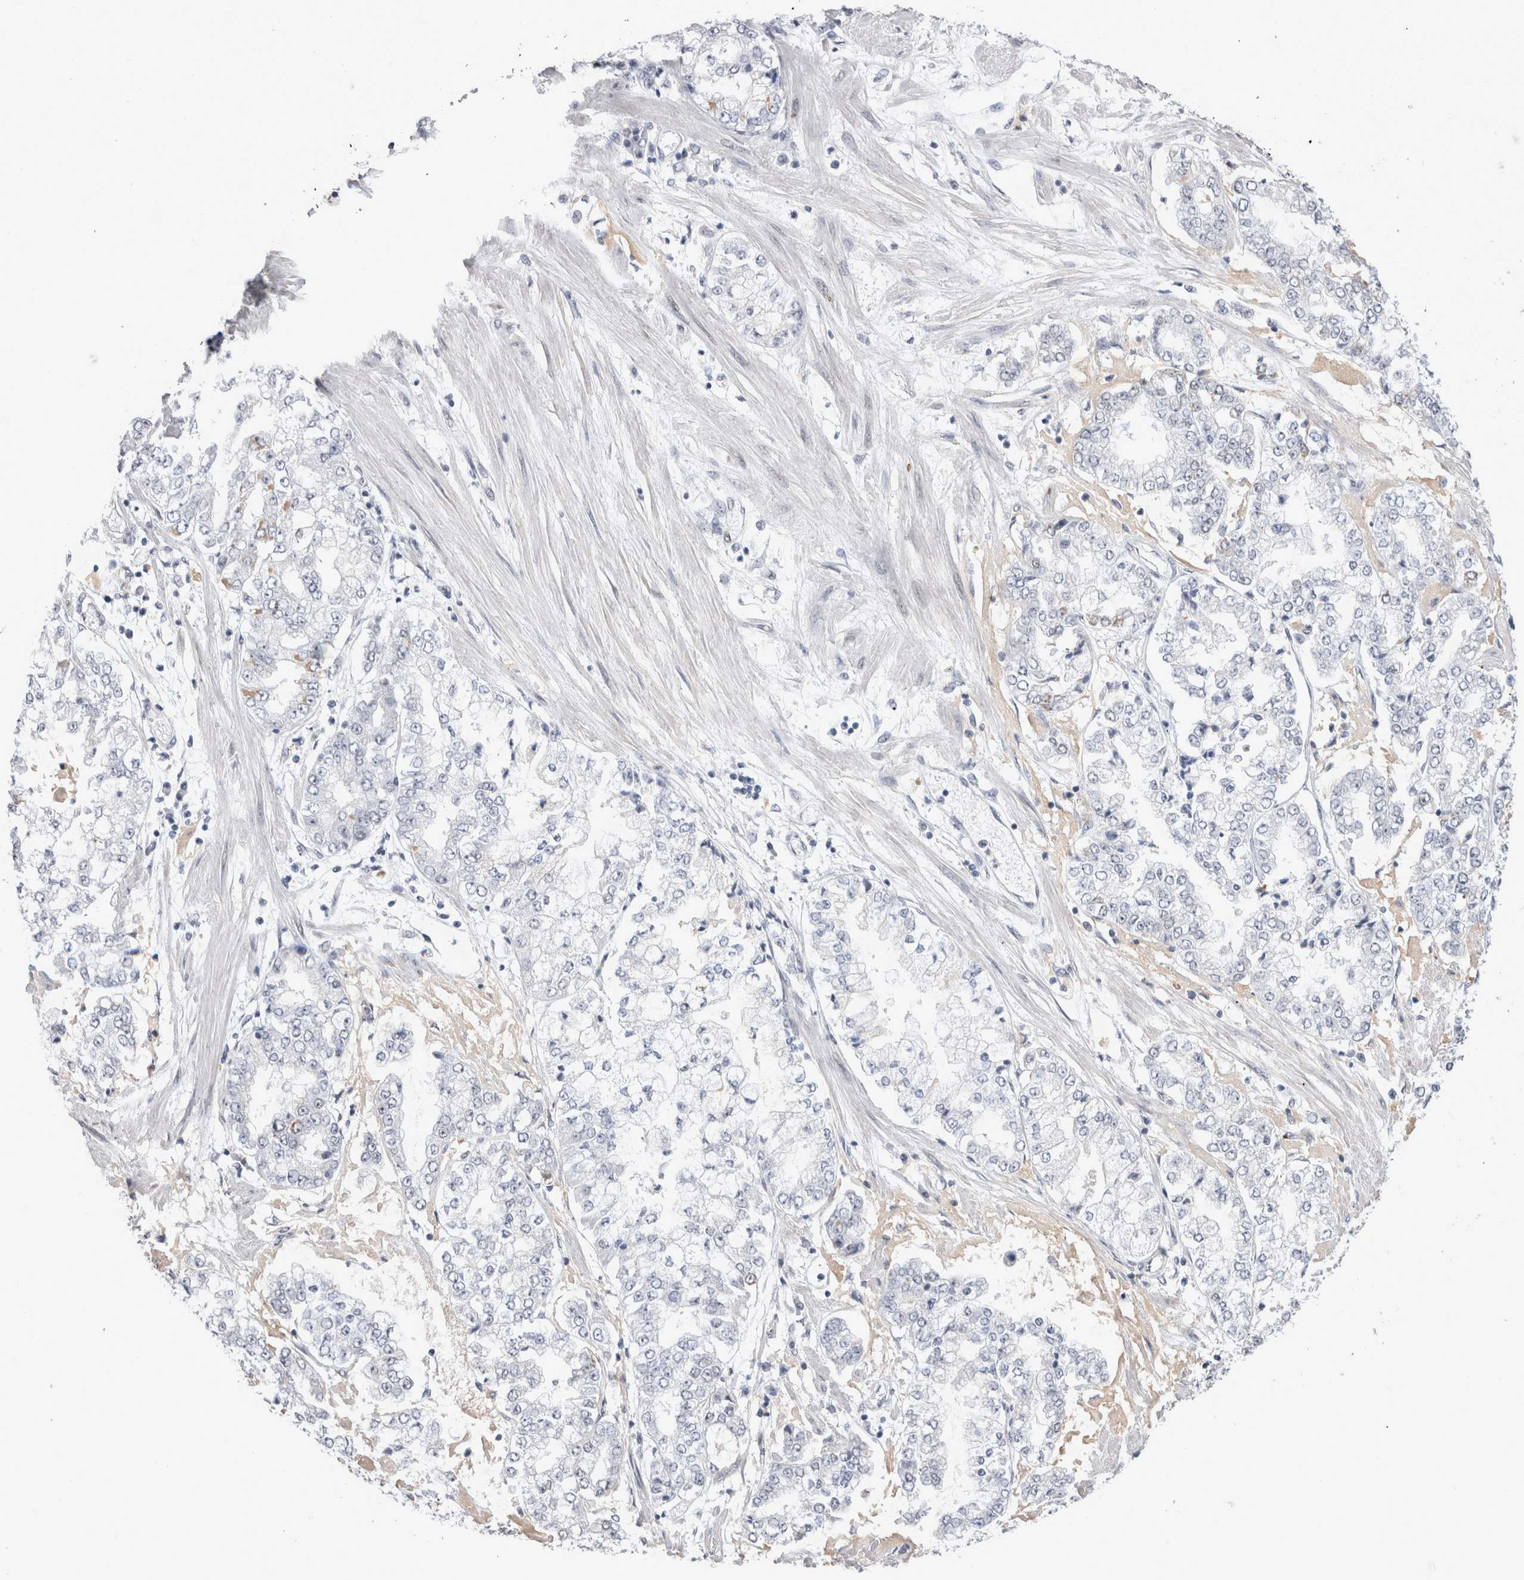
{"staining": {"intensity": "negative", "quantity": "none", "location": "none"}, "tissue": "stomach cancer", "cell_type": "Tumor cells", "image_type": "cancer", "snomed": [{"axis": "morphology", "description": "Adenocarcinoma, NOS"}, {"axis": "topography", "description": "Stomach"}], "caption": "Immunohistochemistry (IHC) of stomach cancer reveals no positivity in tumor cells.", "gene": "RBM6", "patient": {"sex": "male", "age": 76}}